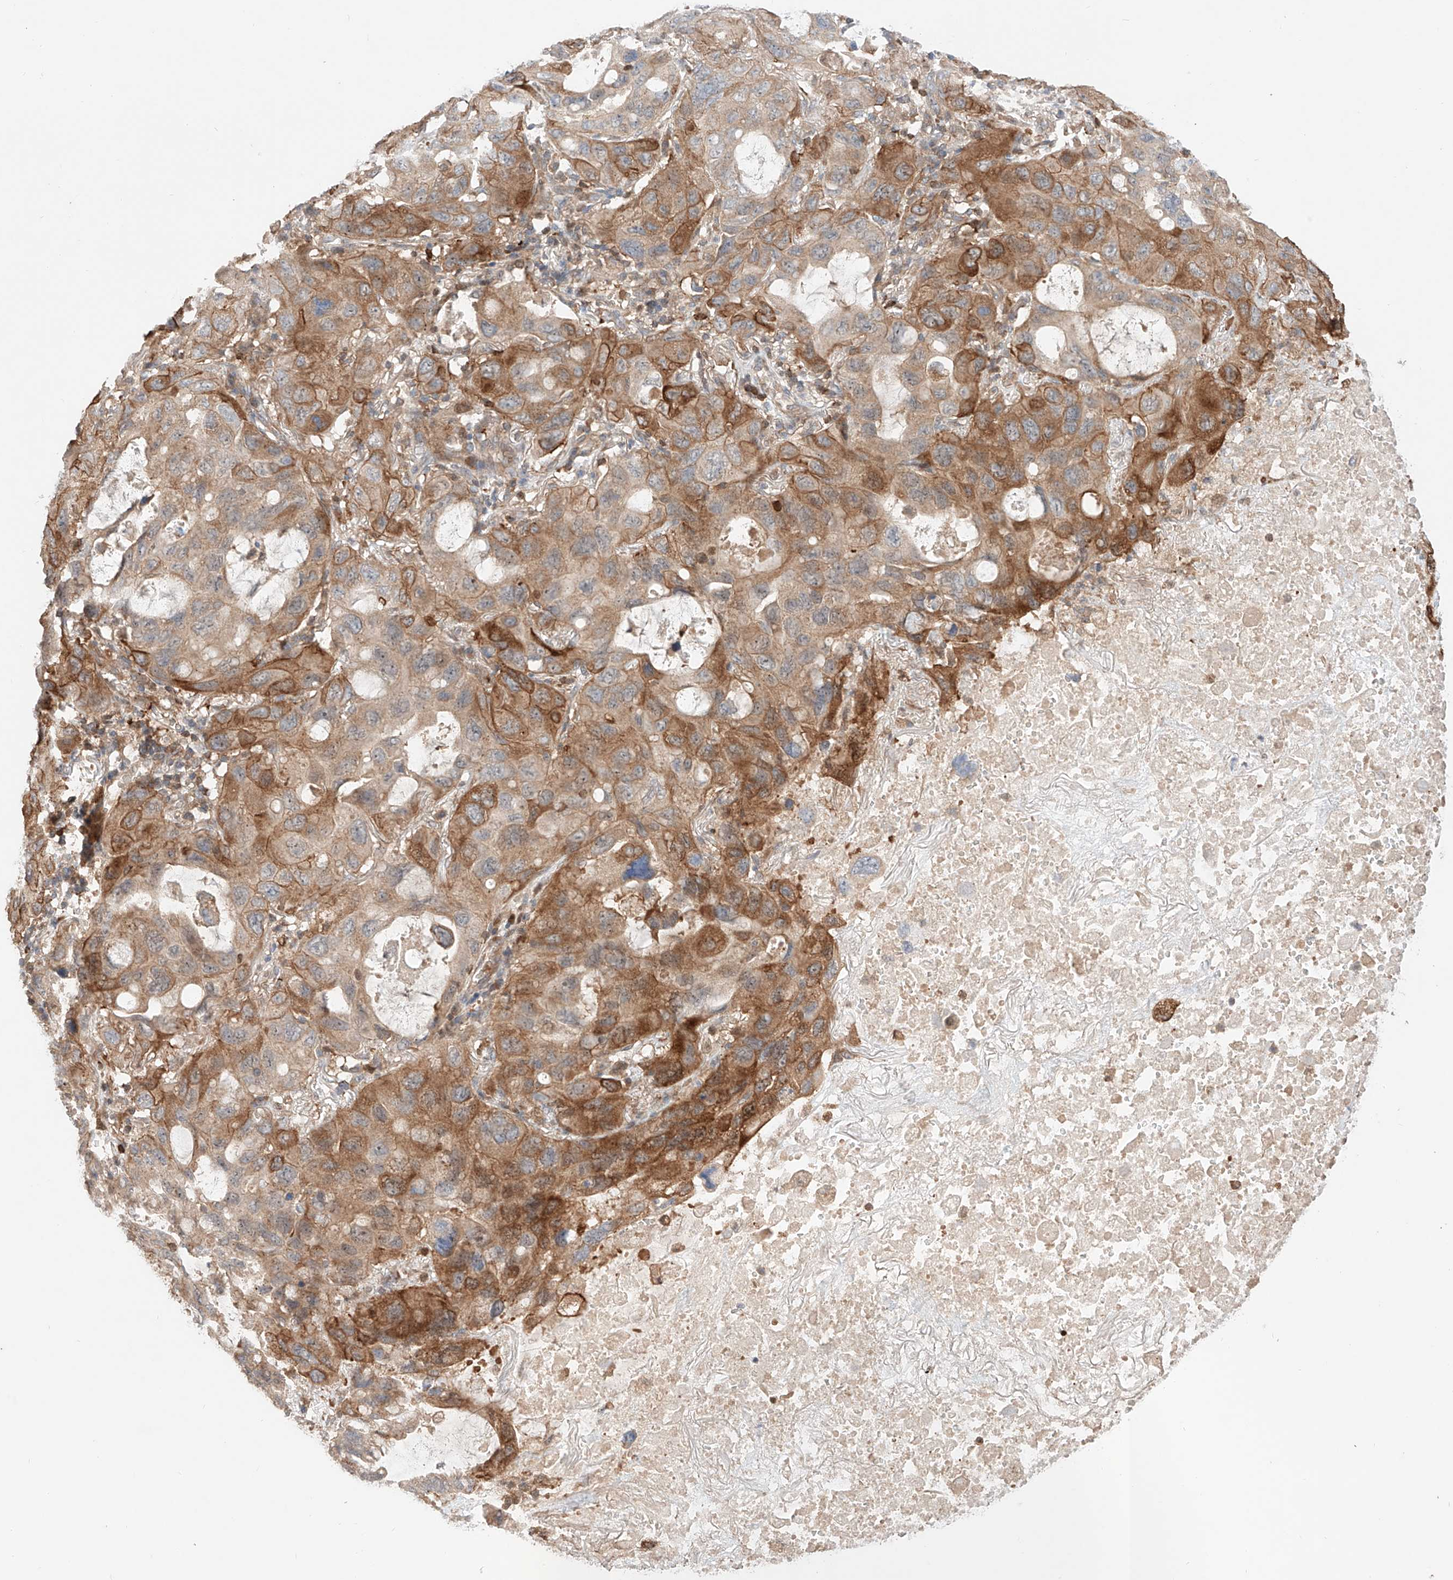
{"staining": {"intensity": "moderate", "quantity": ">75%", "location": "cytoplasmic/membranous"}, "tissue": "lung cancer", "cell_type": "Tumor cells", "image_type": "cancer", "snomed": [{"axis": "morphology", "description": "Squamous cell carcinoma, NOS"}, {"axis": "topography", "description": "Lung"}], "caption": "The micrograph shows staining of lung squamous cell carcinoma, revealing moderate cytoplasmic/membranous protein staining (brown color) within tumor cells.", "gene": "IGSF22", "patient": {"sex": "female", "age": 73}}